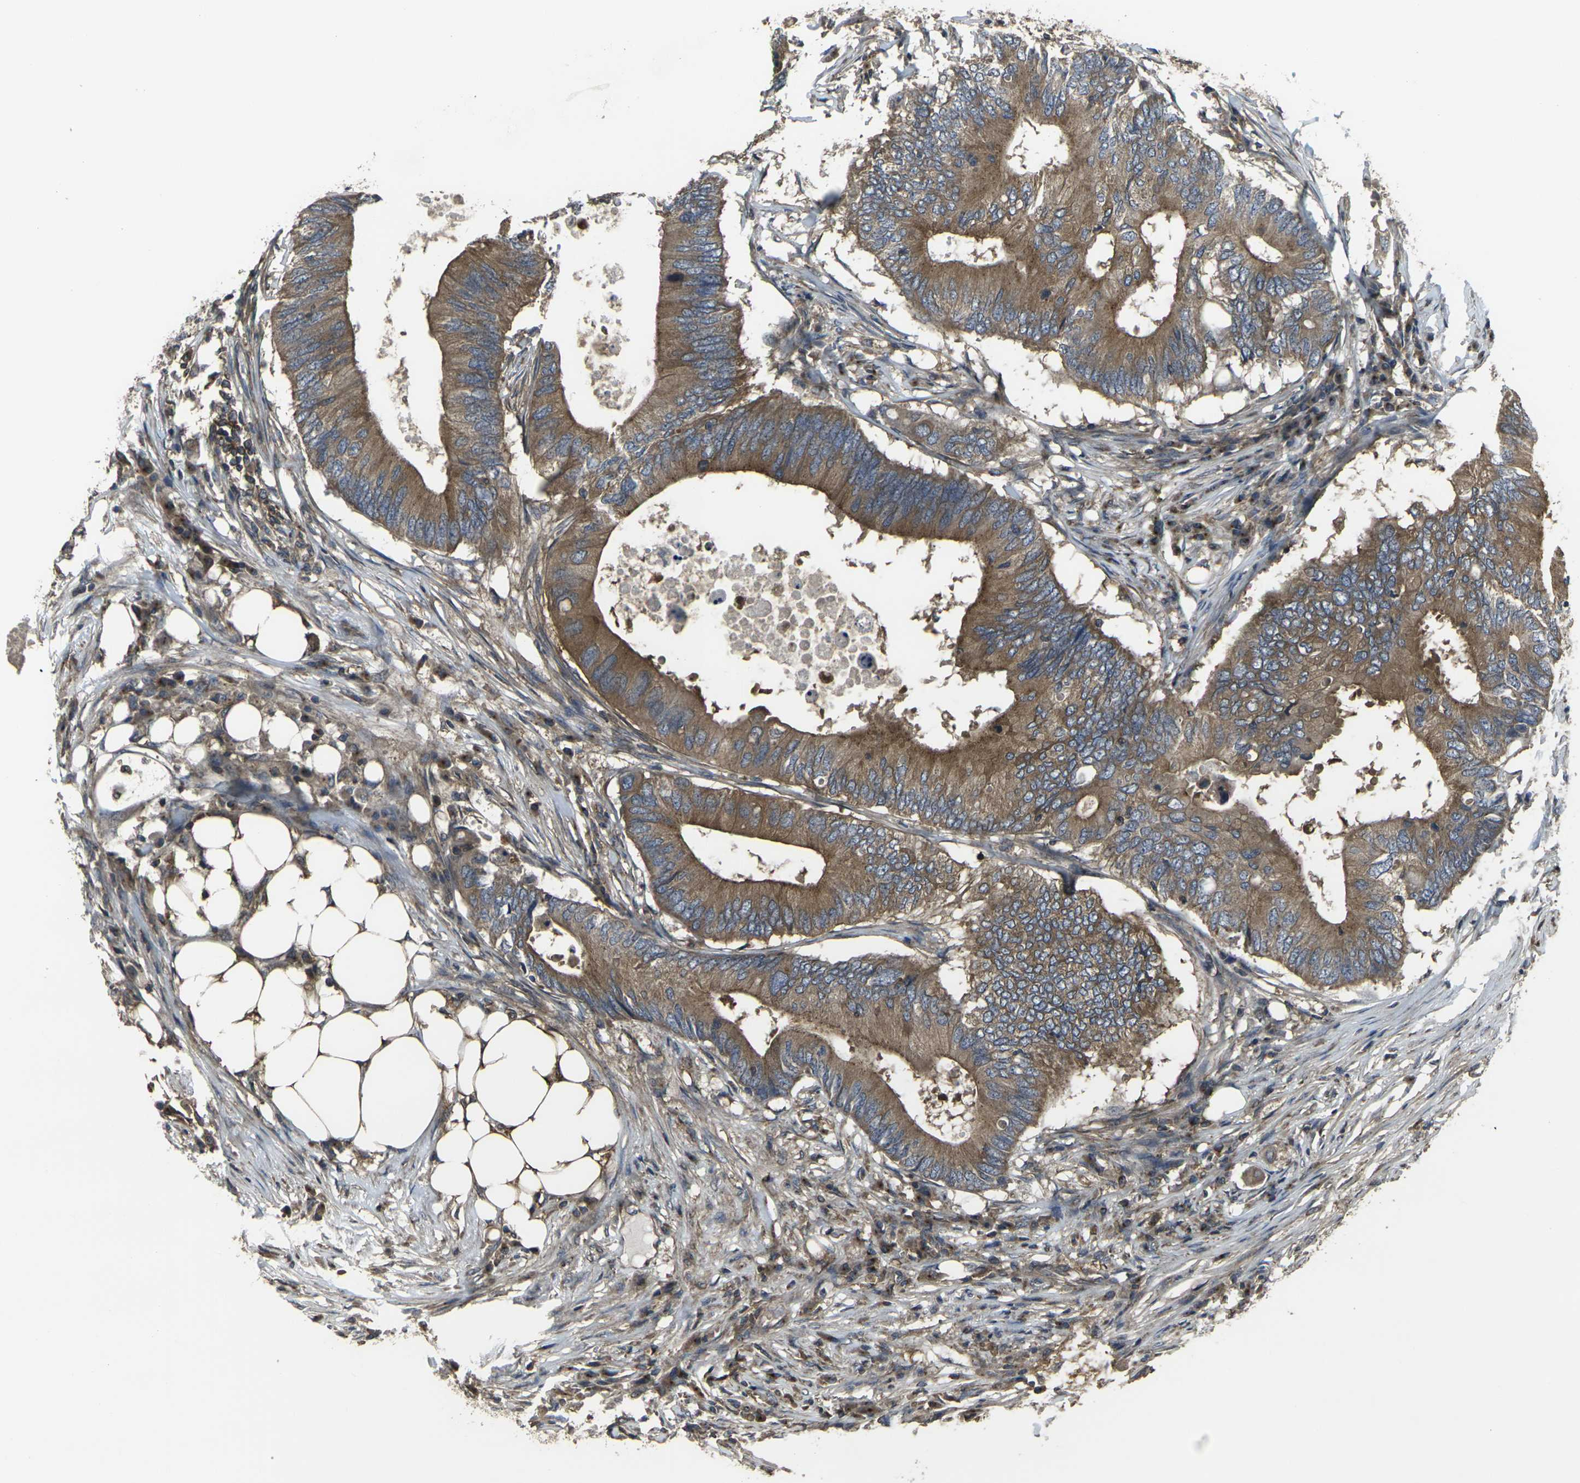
{"staining": {"intensity": "moderate", "quantity": ">75%", "location": "cytoplasmic/membranous"}, "tissue": "colorectal cancer", "cell_type": "Tumor cells", "image_type": "cancer", "snomed": [{"axis": "morphology", "description": "Adenocarcinoma, NOS"}, {"axis": "topography", "description": "Colon"}], "caption": "This is an image of immunohistochemistry staining of adenocarcinoma (colorectal), which shows moderate staining in the cytoplasmic/membranous of tumor cells.", "gene": "PRKACB", "patient": {"sex": "male", "age": 71}}